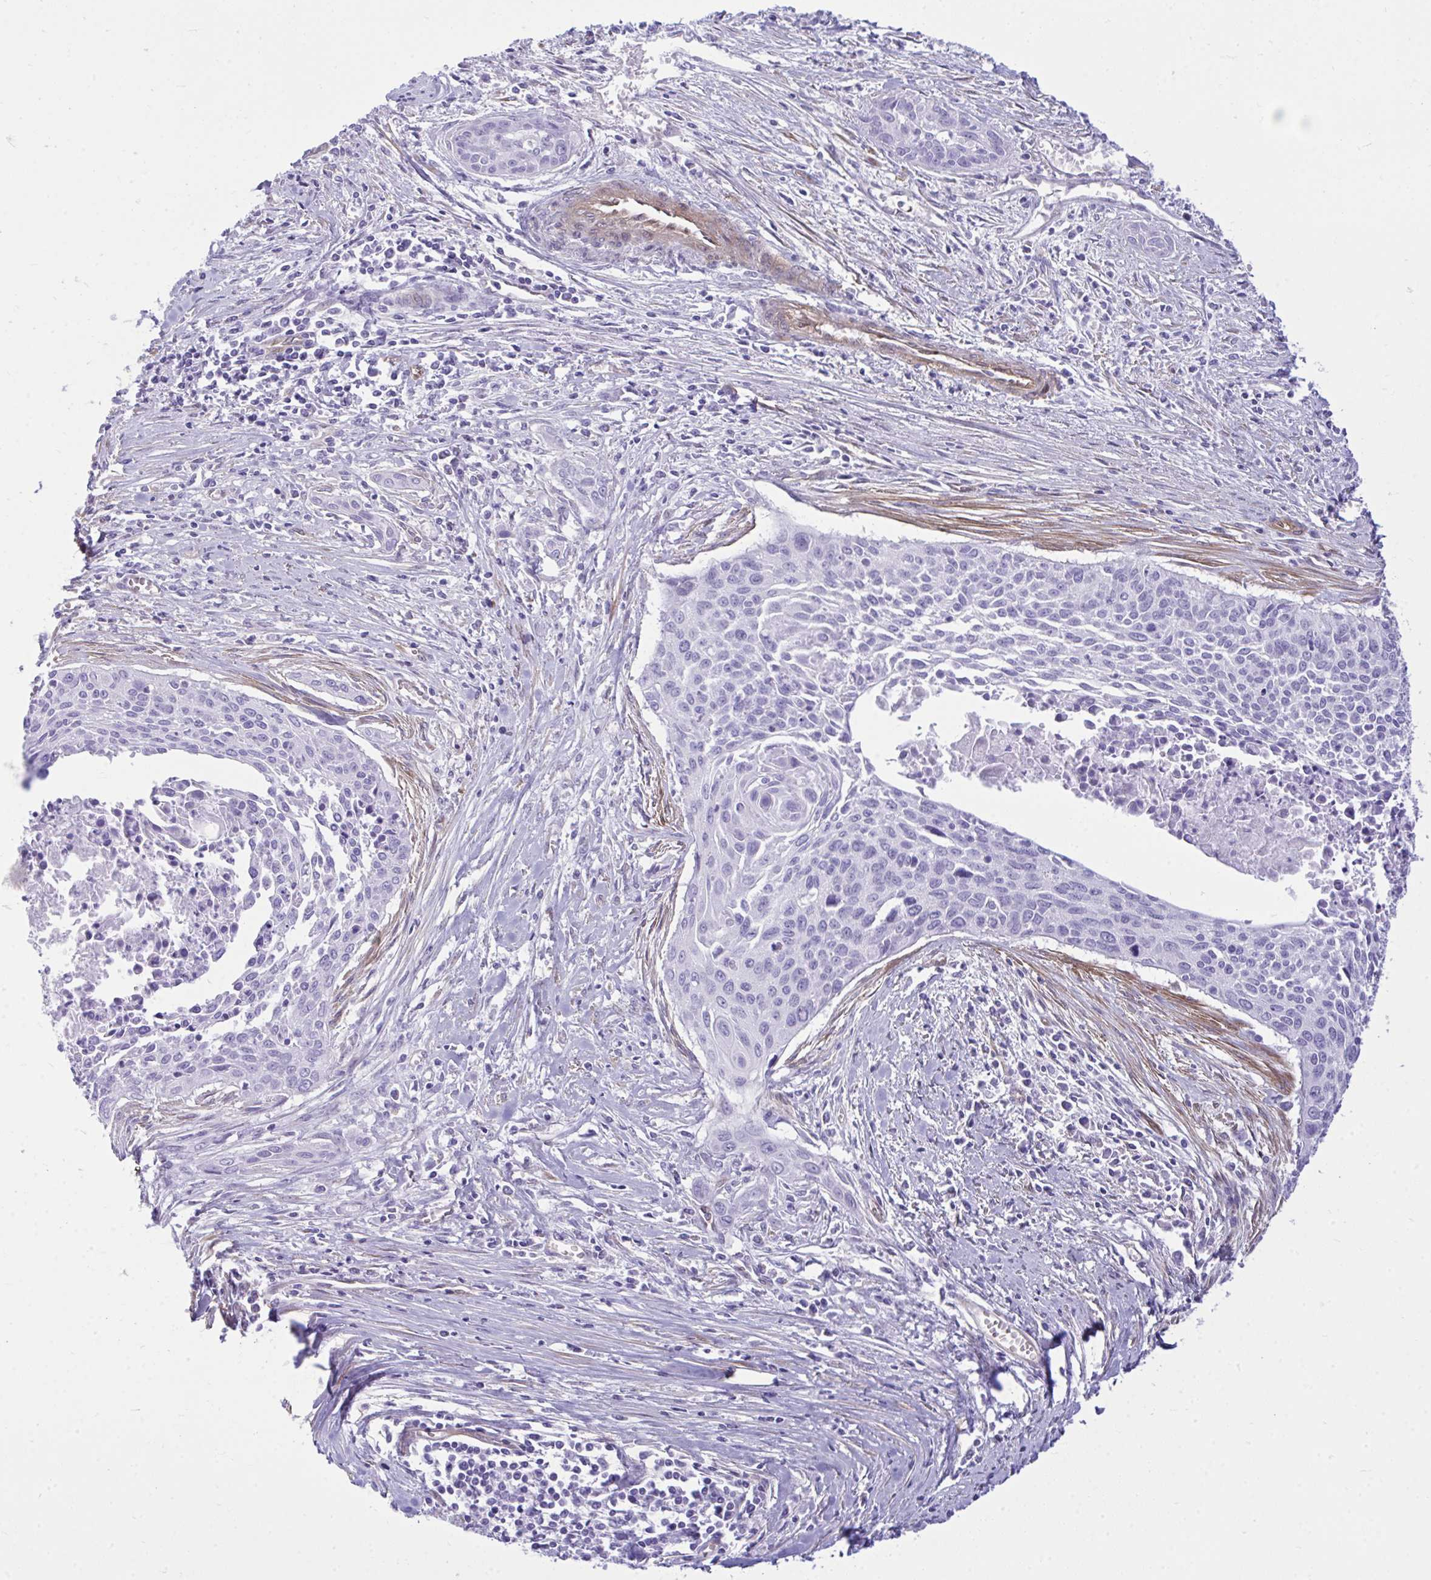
{"staining": {"intensity": "negative", "quantity": "none", "location": "none"}, "tissue": "cervical cancer", "cell_type": "Tumor cells", "image_type": "cancer", "snomed": [{"axis": "morphology", "description": "Squamous cell carcinoma, NOS"}, {"axis": "topography", "description": "Cervix"}], "caption": "DAB immunohistochemical staining of cervical cancer shows no significant expression in tumor cells.", "gene": "LIMS2", "patient": {"sex": "female", "age": 55}}